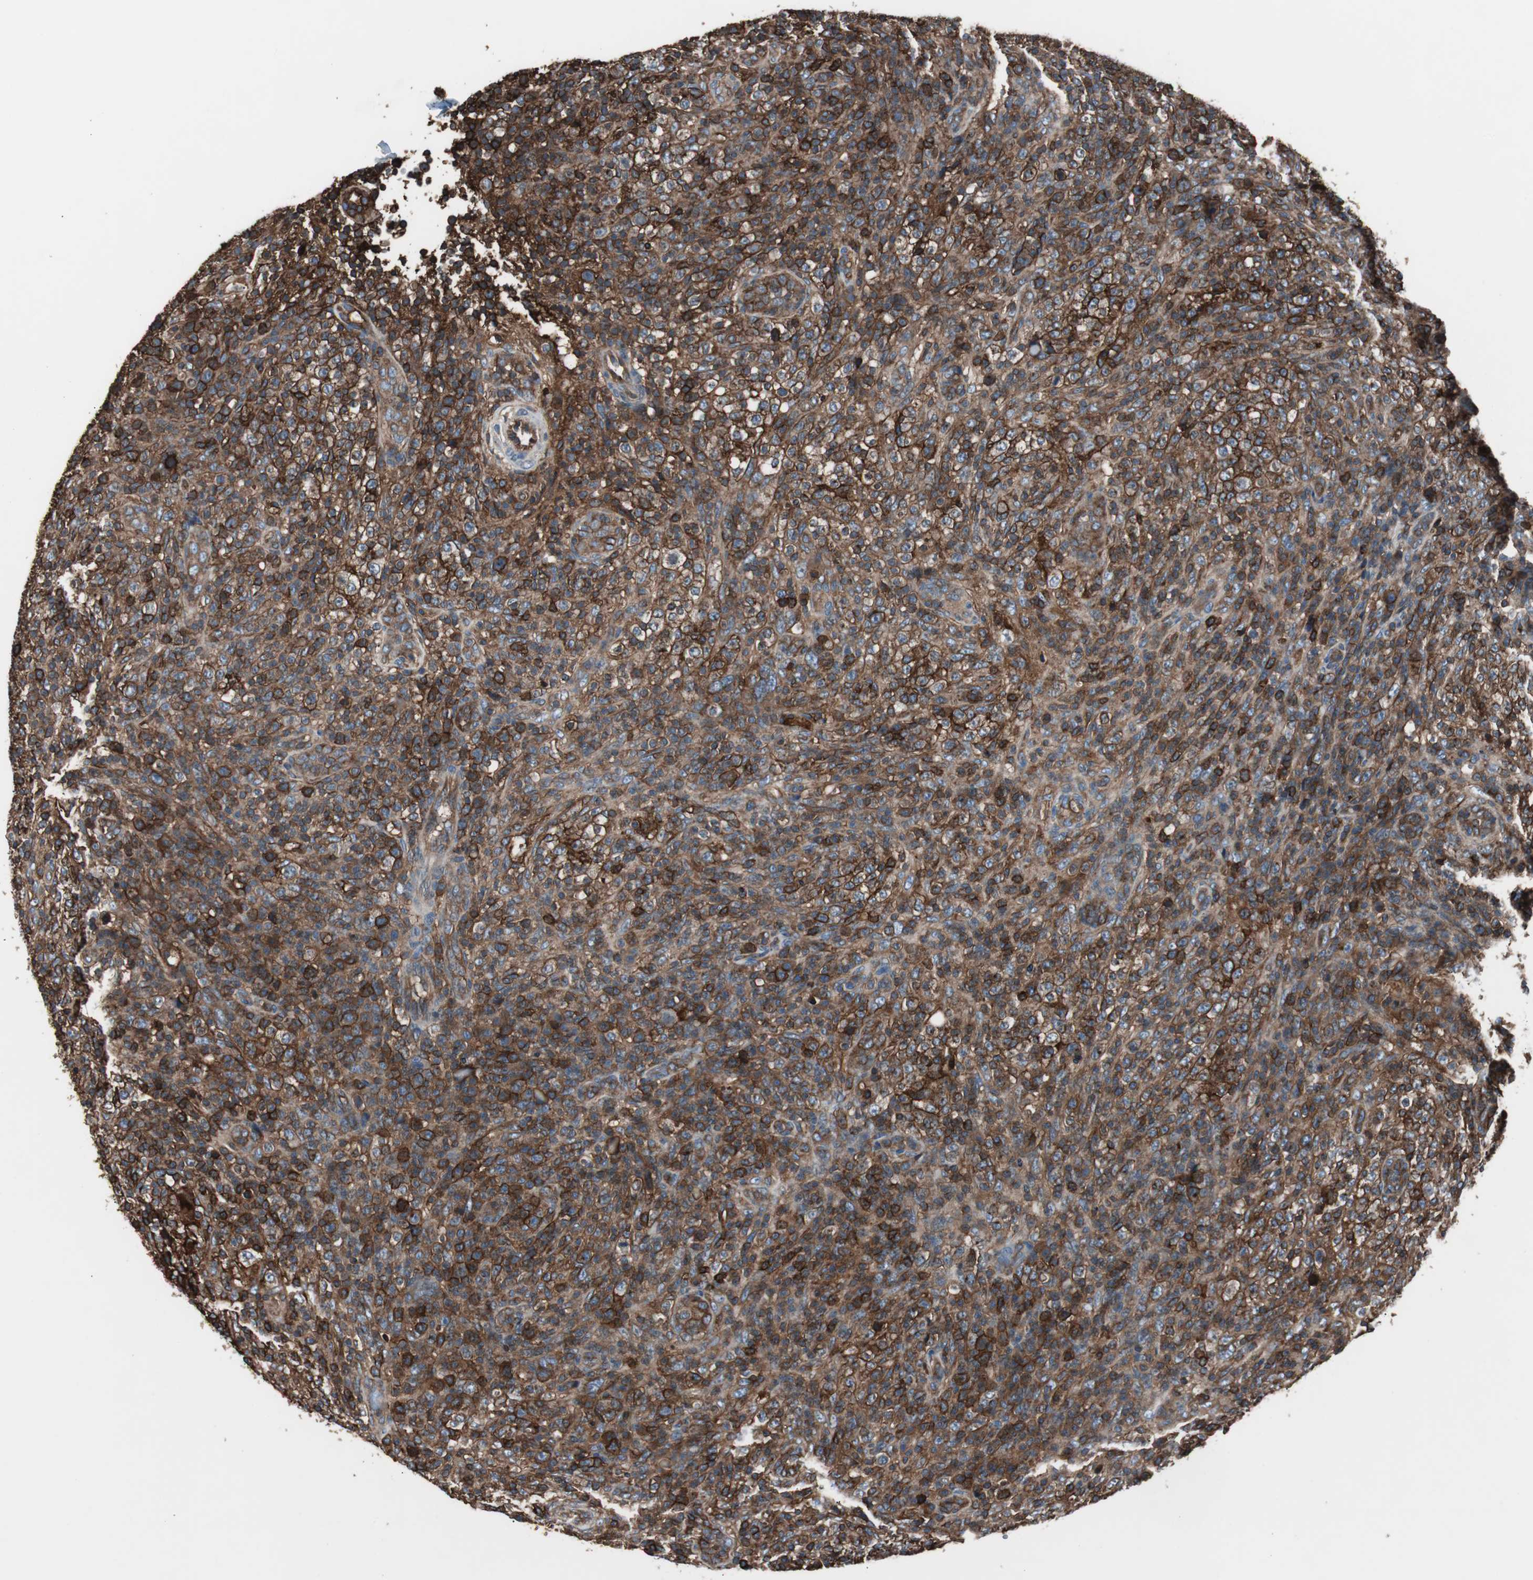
{"staining": {"intensity": "strong", "quantity": ">75%", "location": "cytoplasmic/membranous"}, "tissue": "lymphoma", "cell_type": "Tumor cells", "image_type": "cancer", "snomed": [{"axis": "morphology", "description": "Malignant lymphoma, non-Hodgkin's type, High grade"}, {"axis": "topography", "description": "Lymph node"}], "caption": "A brown stain shows strong cytoplasmic/membranous staining of a protein in malignant lymphoma, non-Hodgkin's type (high-grade) tumor cells.", "gene": "B2M", "patient": {"sex": "female", "age": 76}}